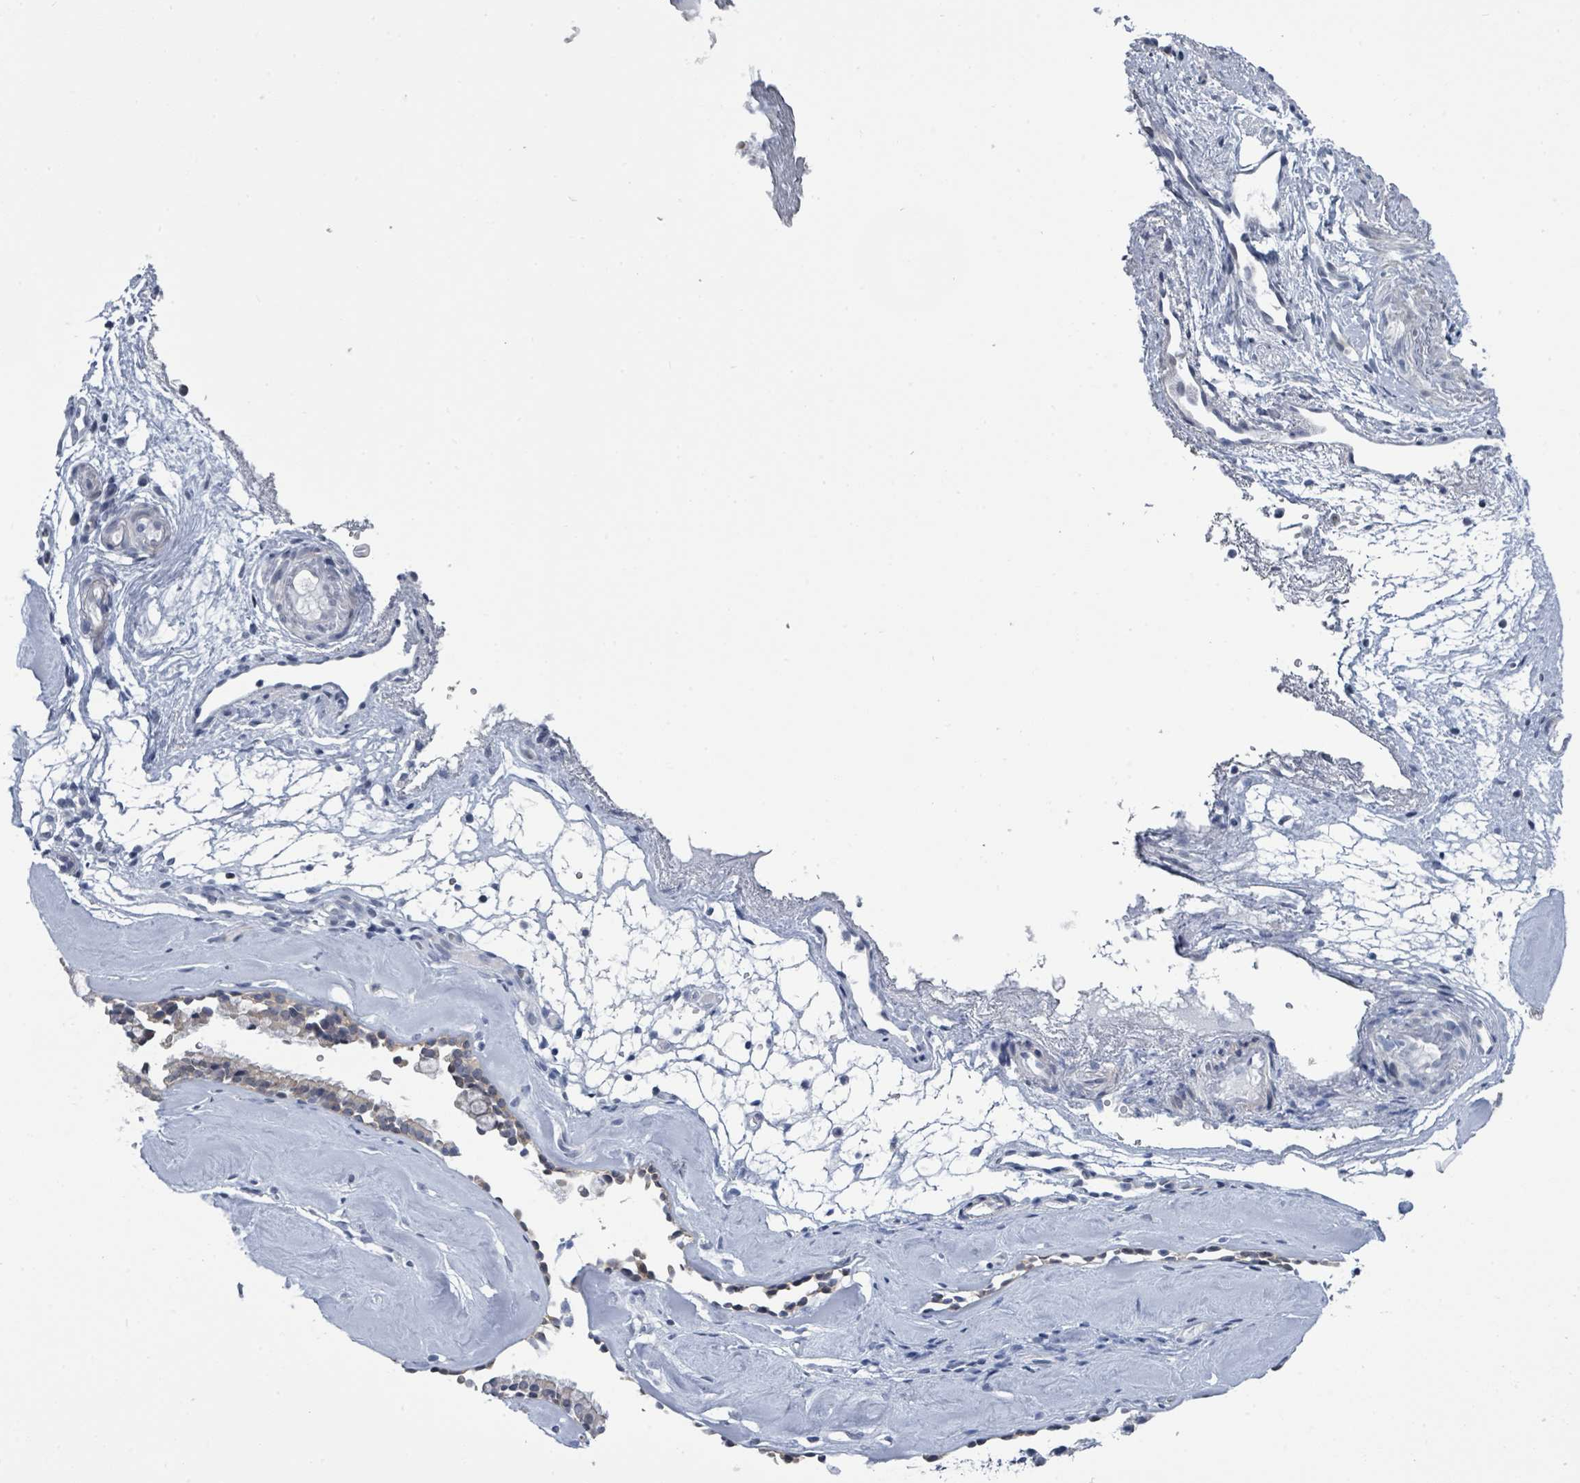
{"staining": {"intensity": "weak", "quantity": "25%-75%", "location": "cytoplasmic/membranous,nuclear"}, "tissue": "nasopharynx", "cell_type": "Respiratory epithelial cells", "image_type": "normal", "snomed": [{"axis": "morphology", "description": "Normal tissue, NOS"}, {"axis": "topography", "description": "Nasopharynx"}], "caption": "DAB (3,3'-diaminobenzidine) immunohistochemical staining of normal human nasopharynx reveals weak cytoplasmic/membranous,nuclear protein positivity in approximately 25%-75% of respiratory epithelial cells.", "gene": "CT45A10", "patient": {"sex": "male", "age": 65}}